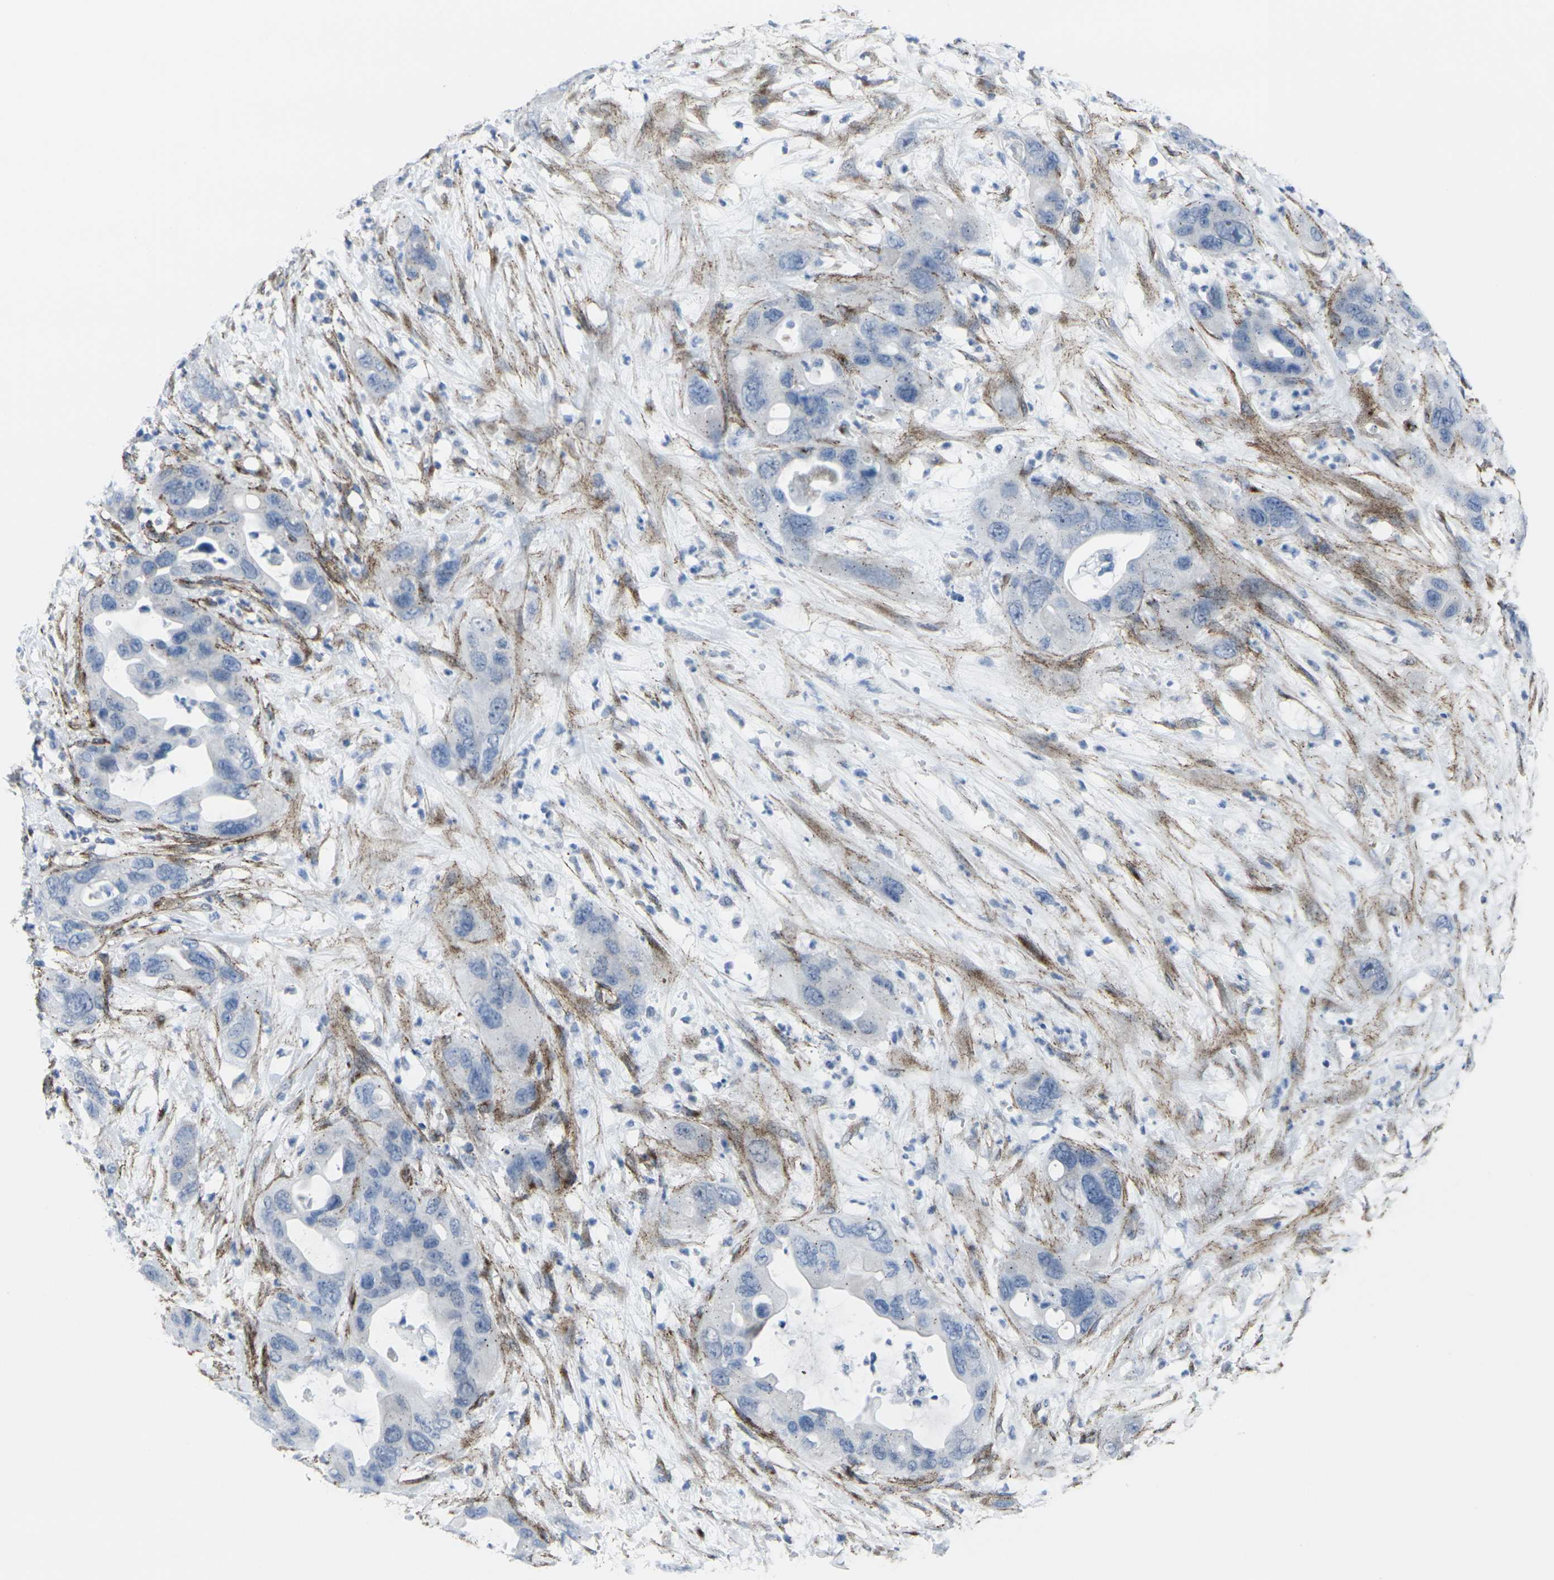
{"staining": {"intensity": "negative", "quantity": "none", "location": "none"}, "tissue": "pancreatic cancer", "cell_type": "Tumor cells", "image_type": "cancer", "snomed": [{"axis": "morphology", "description": "Adenocarcinoma, NOS"}, {"axis": "topography", "description": "Pancreas"}], "caption": "An IHC histopathology image of pancreatic cancer is shown. There is no staining in tumor cells of pancreatic cancer.", "gene": "CDH11", "patient": {"sex": "female", "age": 71}}